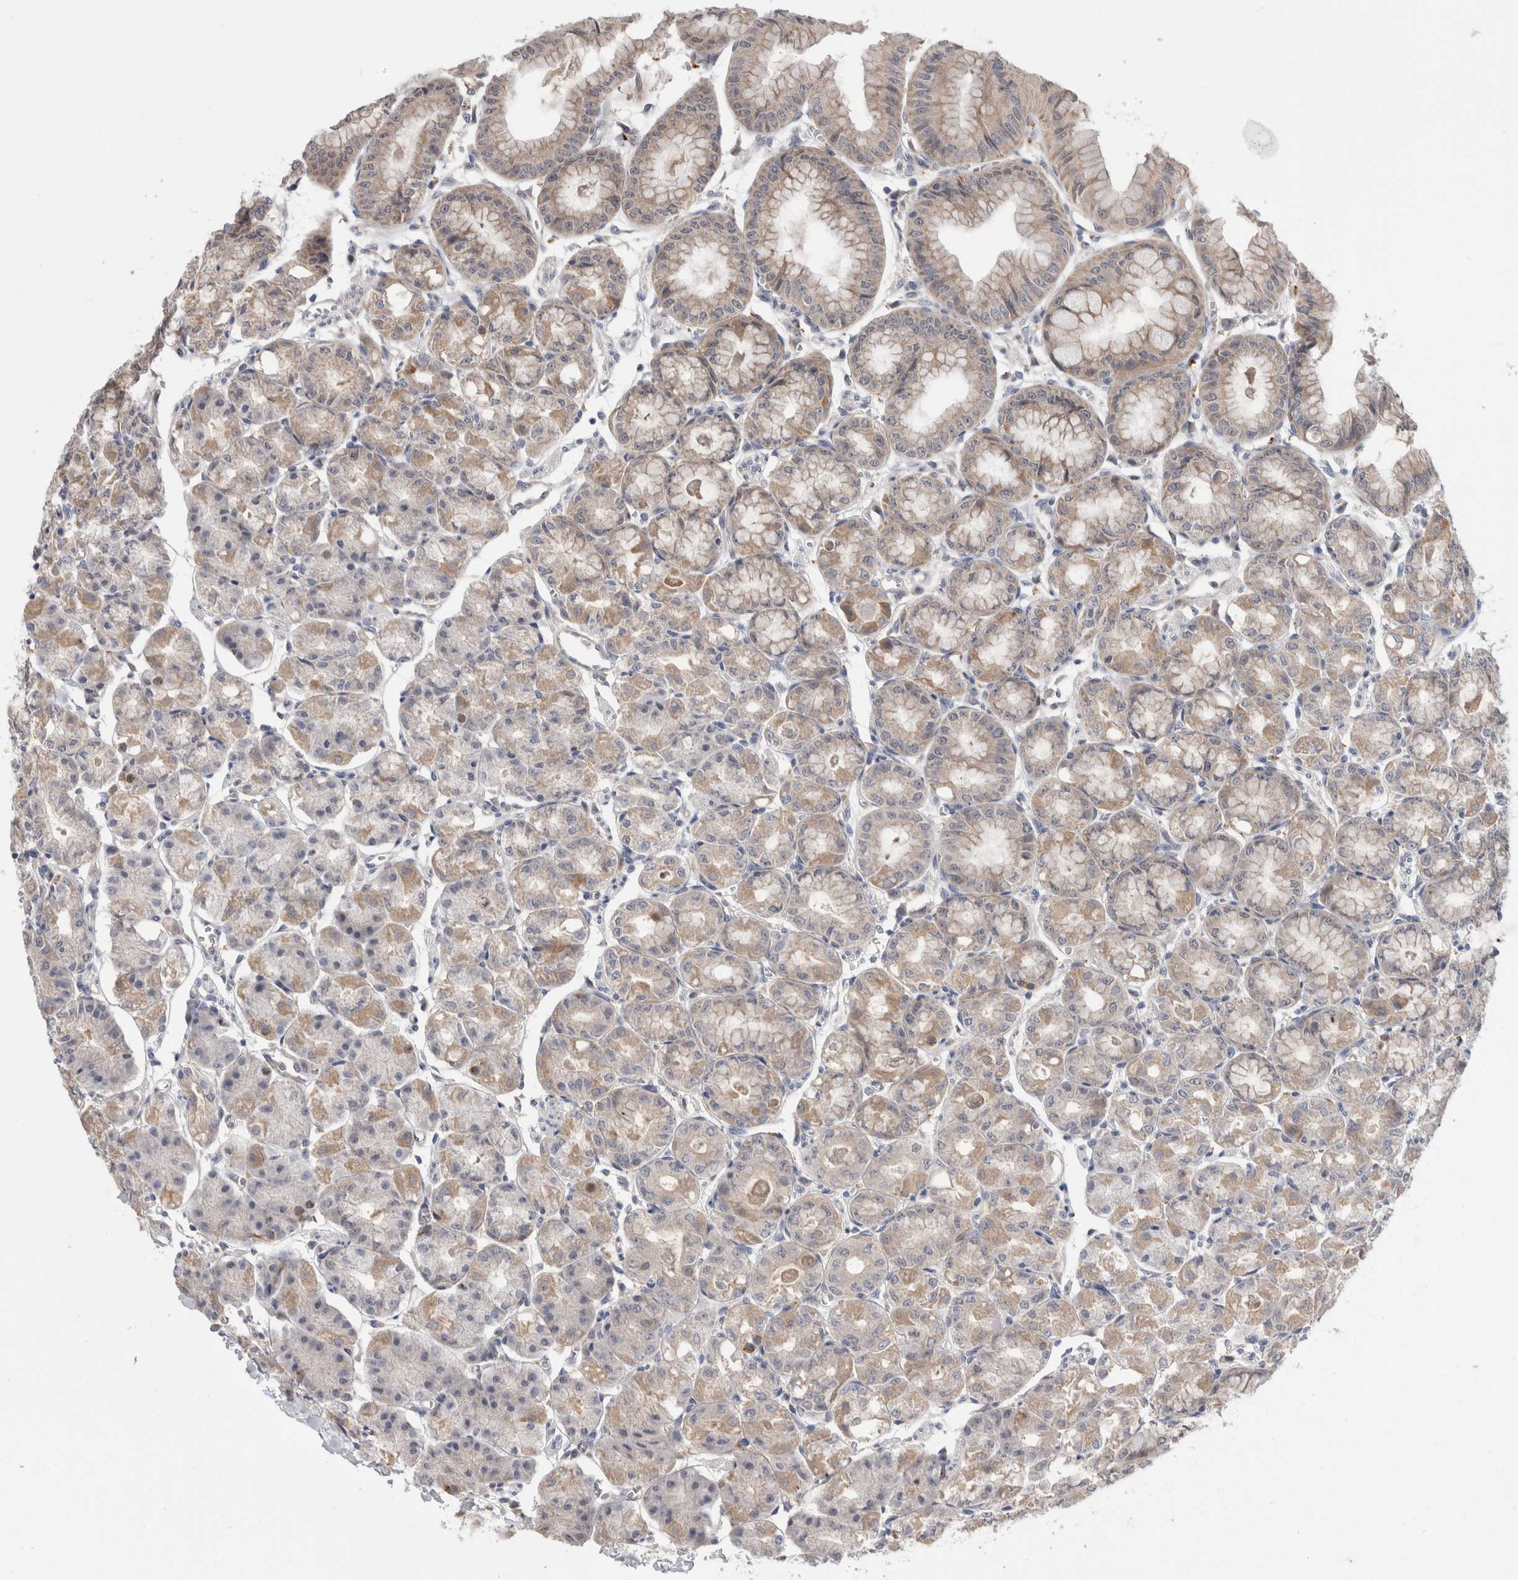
{"staining": {"intensity": "moderate", "quantity": "25%-75%", "location": "cytoplasmic/membranous"}, "tissue": "stomach", "cell_type": "Glandular cells", "image_type": "normal", "snomed": [{"axis": "morphology", "description": "Normal tissue, NOS"}, {"axis": "topography", "description": "Stomach, lower"}], "caption": "Immunohistochemistry (IHC) (DAB) staining of benign human stomach shows moderate cytoplasmic/membranous protein staining in approximately 25%-75% of glandular cells.", "gene": "MRPL37", "patient": {"sex": "male", "age": 71}}